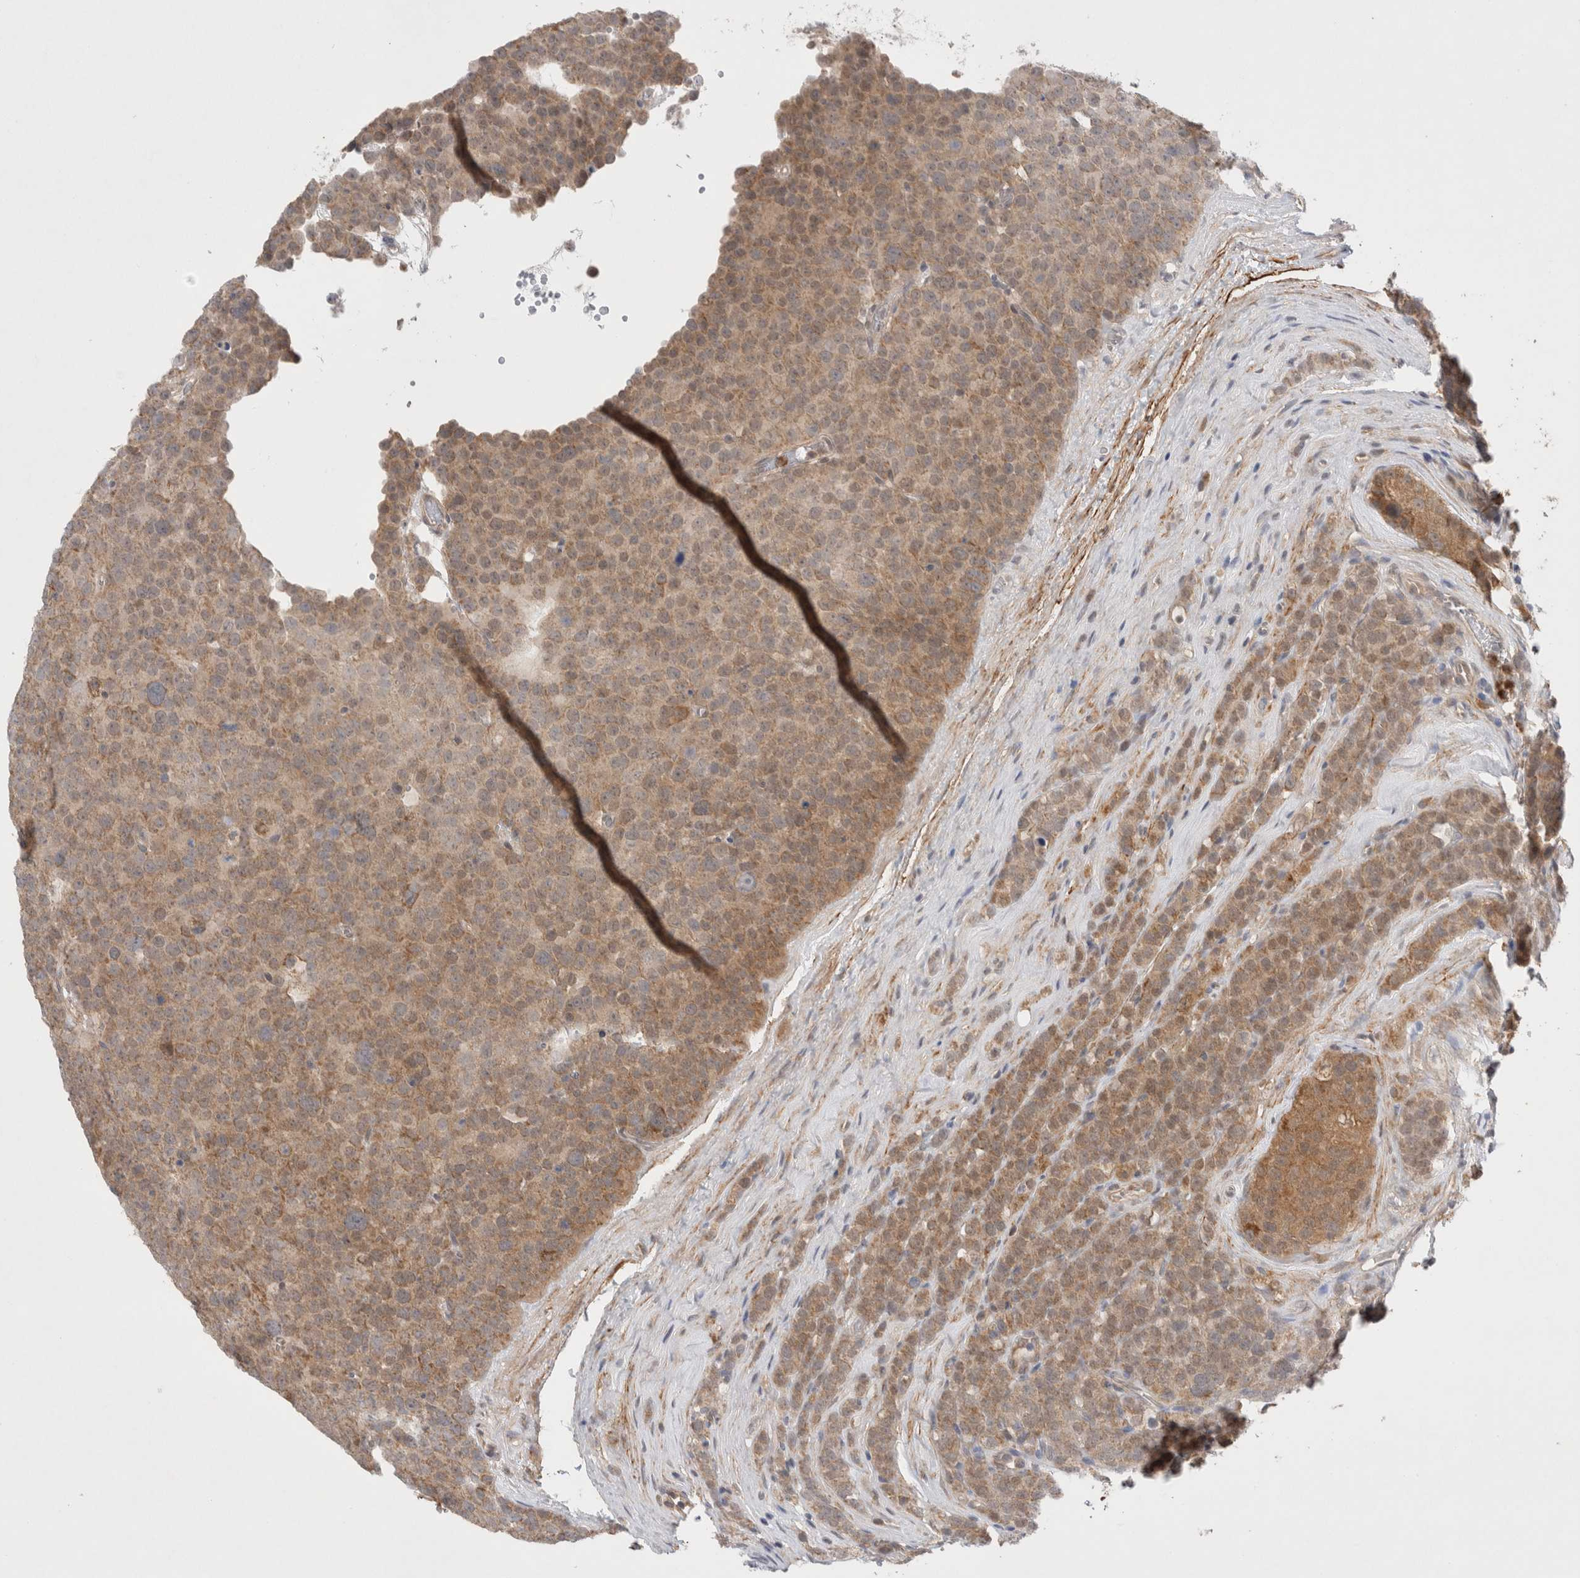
{"staining": {"intensity": "moderate", "quantity": ">75%", "location": "cytoplasmic/membranous"}, "tissue": "testis cancer", "cell_type": "Tumor cells", "image_type": "cancer", "snomed": [{"axis": "morphology", "description": "Seminoma, NOS"}, {"axis": "topography", "description": "Testis"}], "caption": "There is medium levels of moderate cytoplasmic/membranous positivity in tumor cells of testis cancer, as demonstrated by immunohistochemical staining (brown color).", "gene": "GSDMB", "patient": {"sex": "male", "age": 71}}